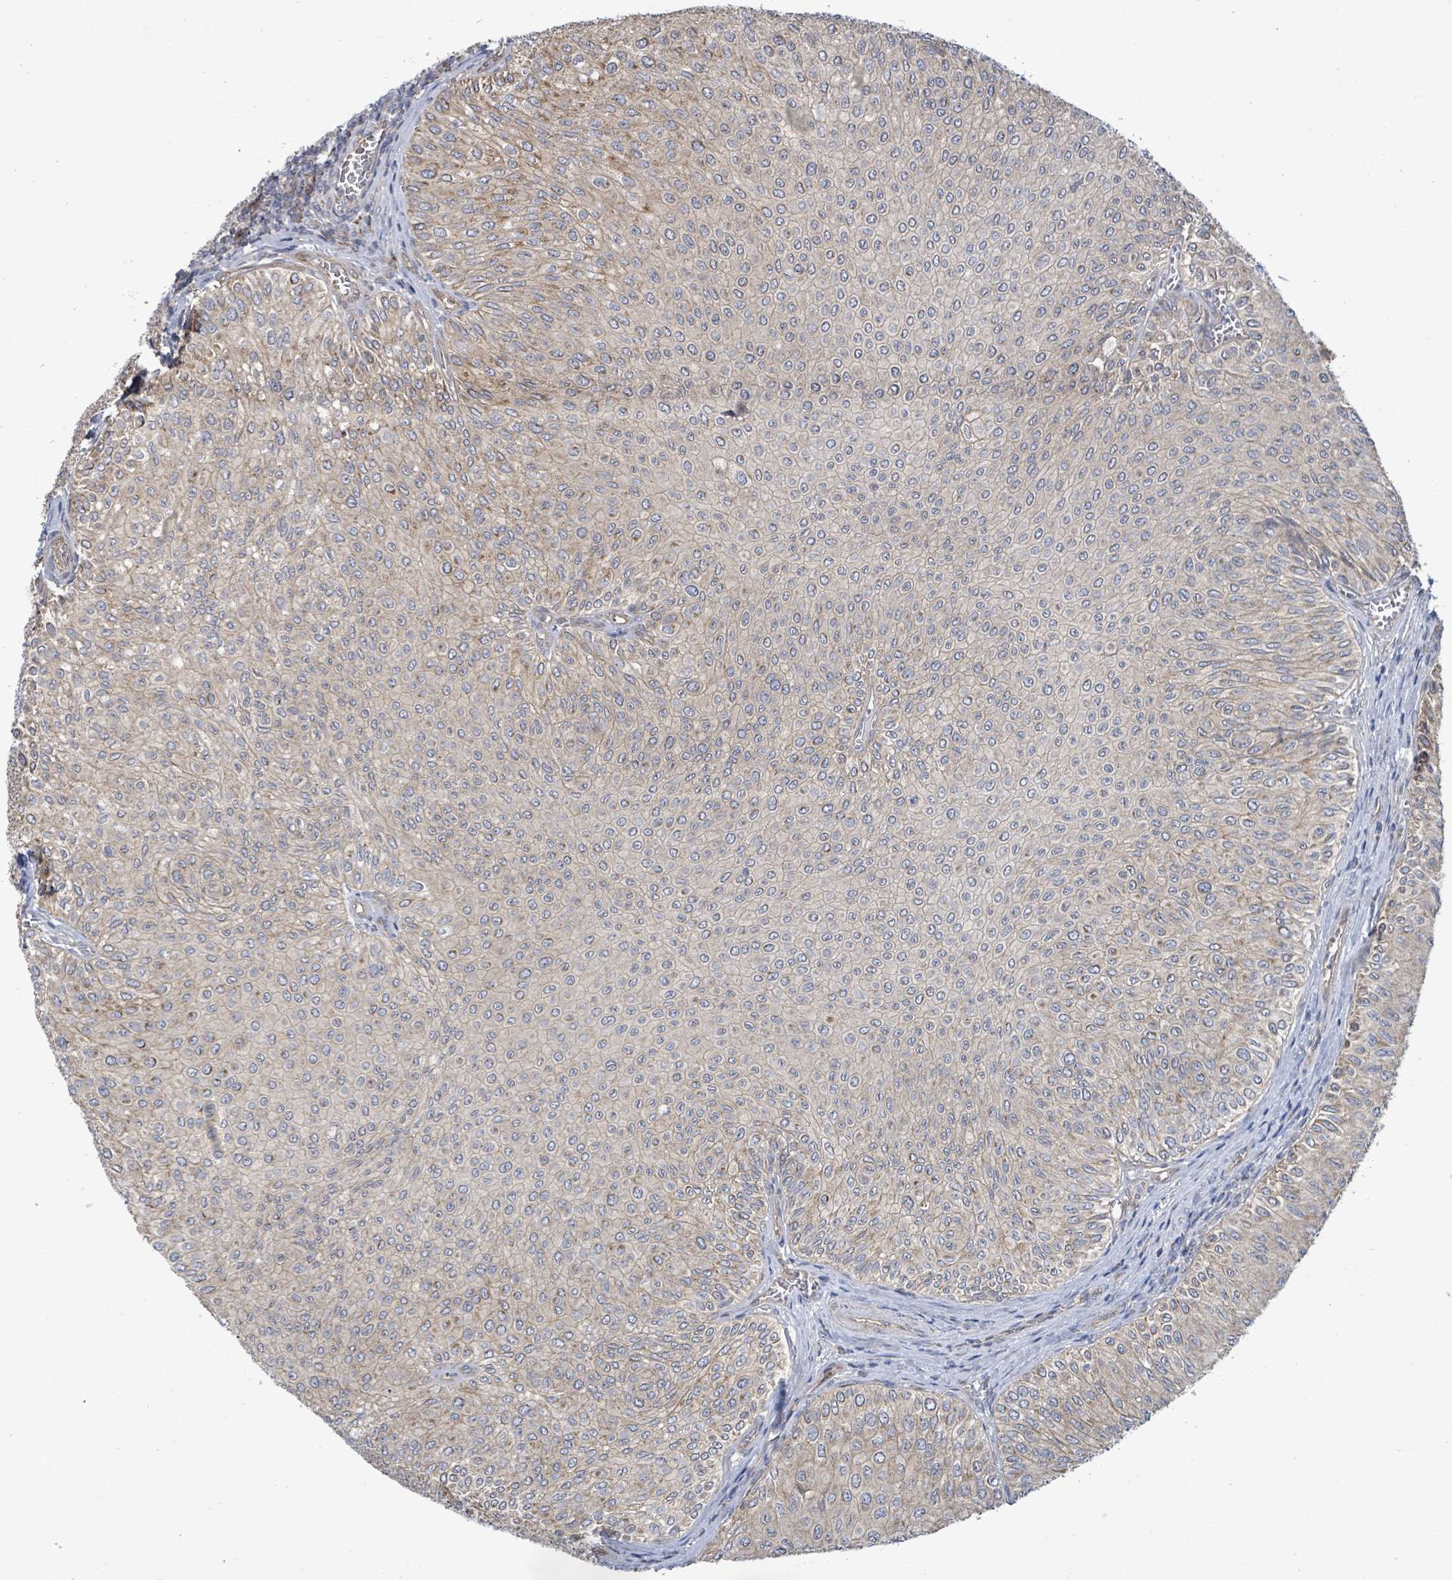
{"staining": {"intensity": "weak", "quantity": "<25%", "location": "cytoplasmic/membranous"}, "tissue": "urothelial cancer", "cell_type": "Tumor cells", "image_type": "cancer", "snomed": [{"axis": "morphology", "description": "Urothelial carcinoma, NOS"}, {"axis": "topography", "description": "Urinary bladder"}], "caption": "A high-resolution micrograph shows immunohistochemistry (IHC) staining of urothelial cancer, which shows no significant positivity in tumor cells.", "gene": "KBTBD11", "patient": {"sex": "male", "age": 59}}